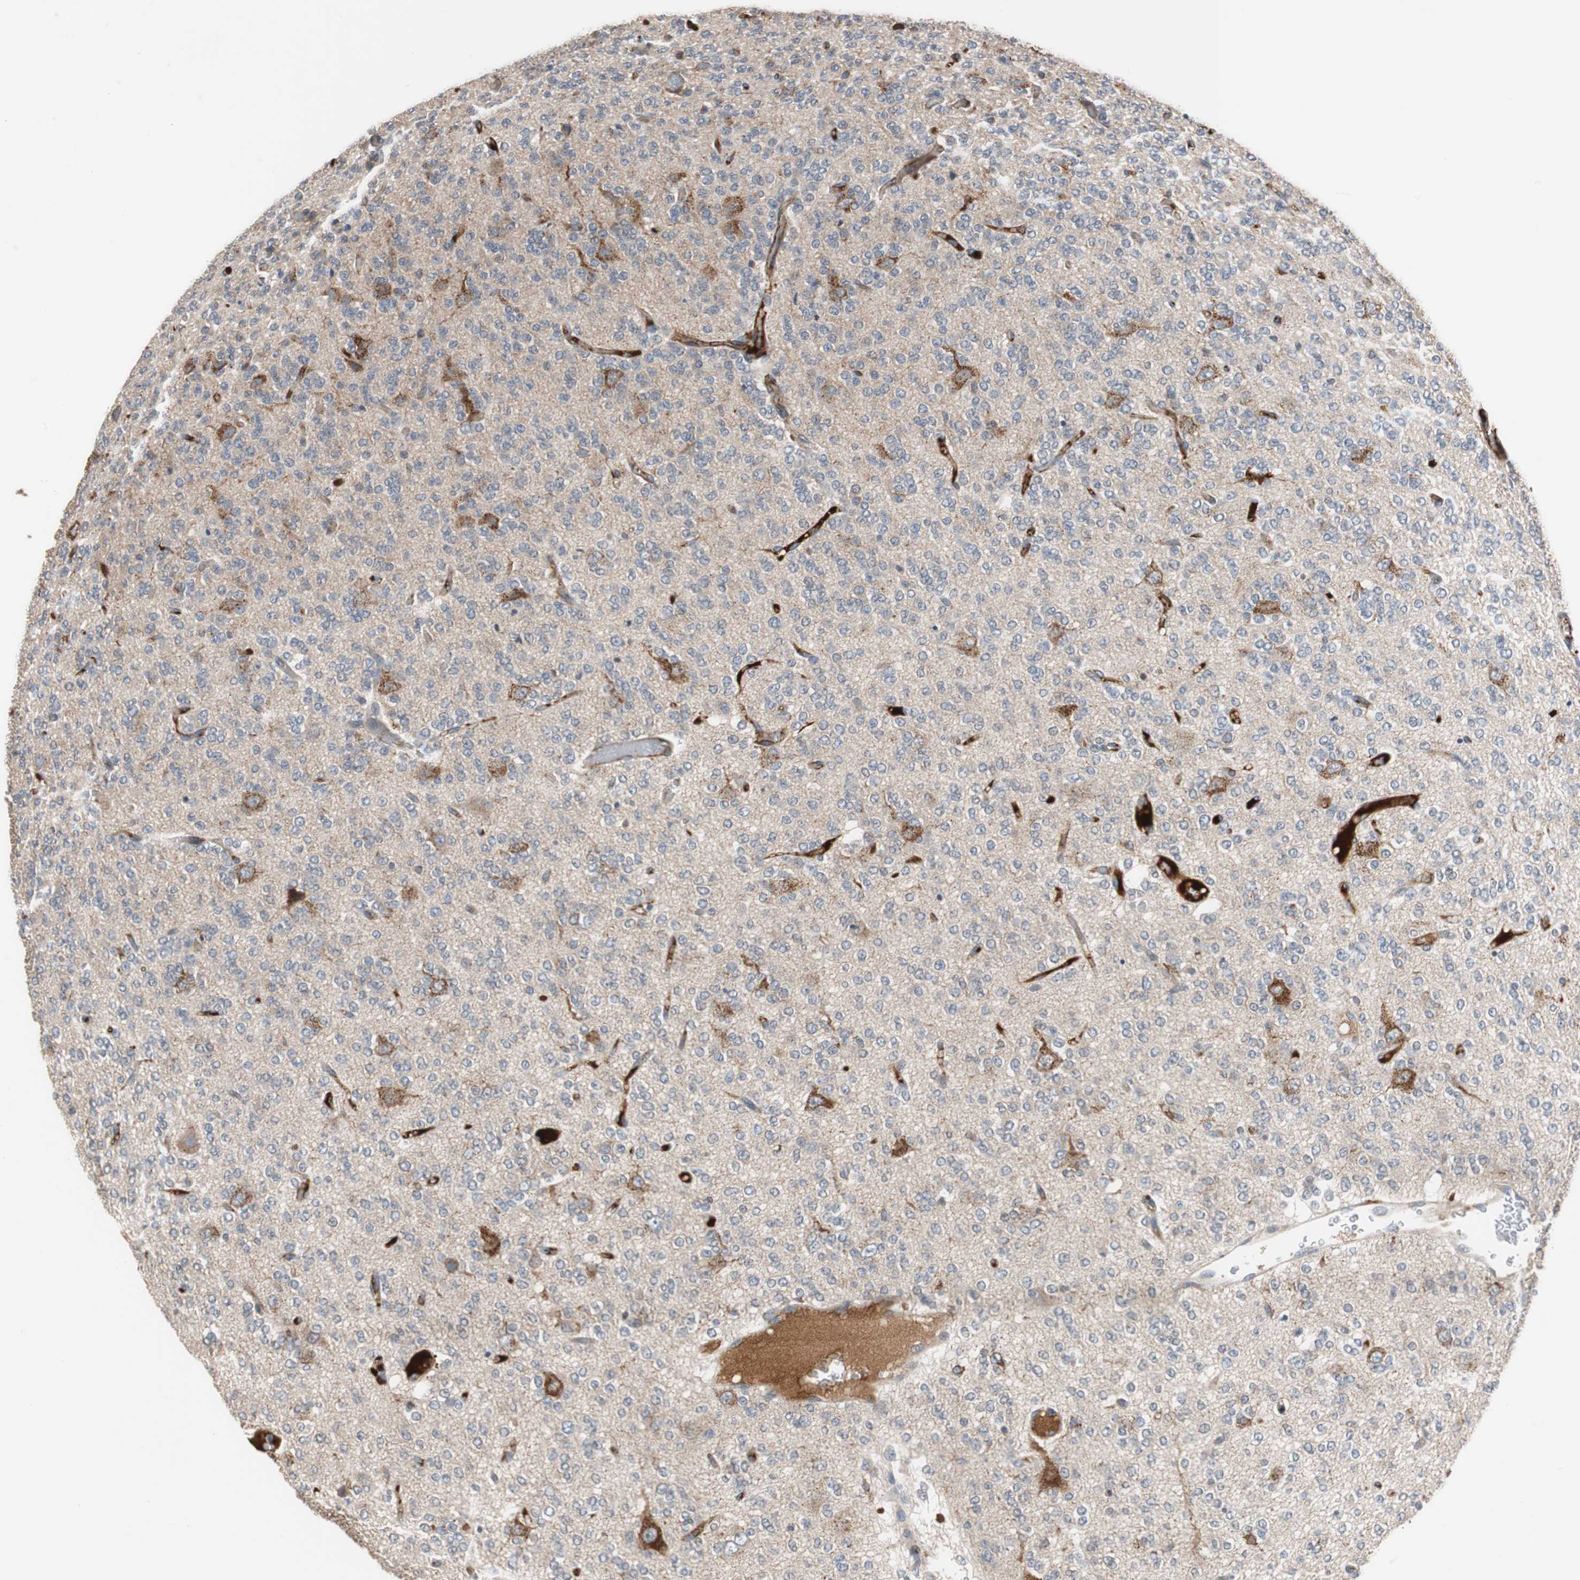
{"staining": {"intensity": "weak", "quantity": "<25%", "location": "cytoplasmic/membranous"}, "tissue": "glioma", "cell_type": "Tumor cells", "image_type": "cancer", "snomed": [{"axis": "morphology", "description": "Glioma, malignant, Low grade"}, {"axis": "topography", "description": "Brain"}], "caption": "This is an immunohistochemistry histopathology image of human glioma. There is no expression in tumor cells.", "gene": "SORT1", "patient": {"sex": "male", "age": 38}}